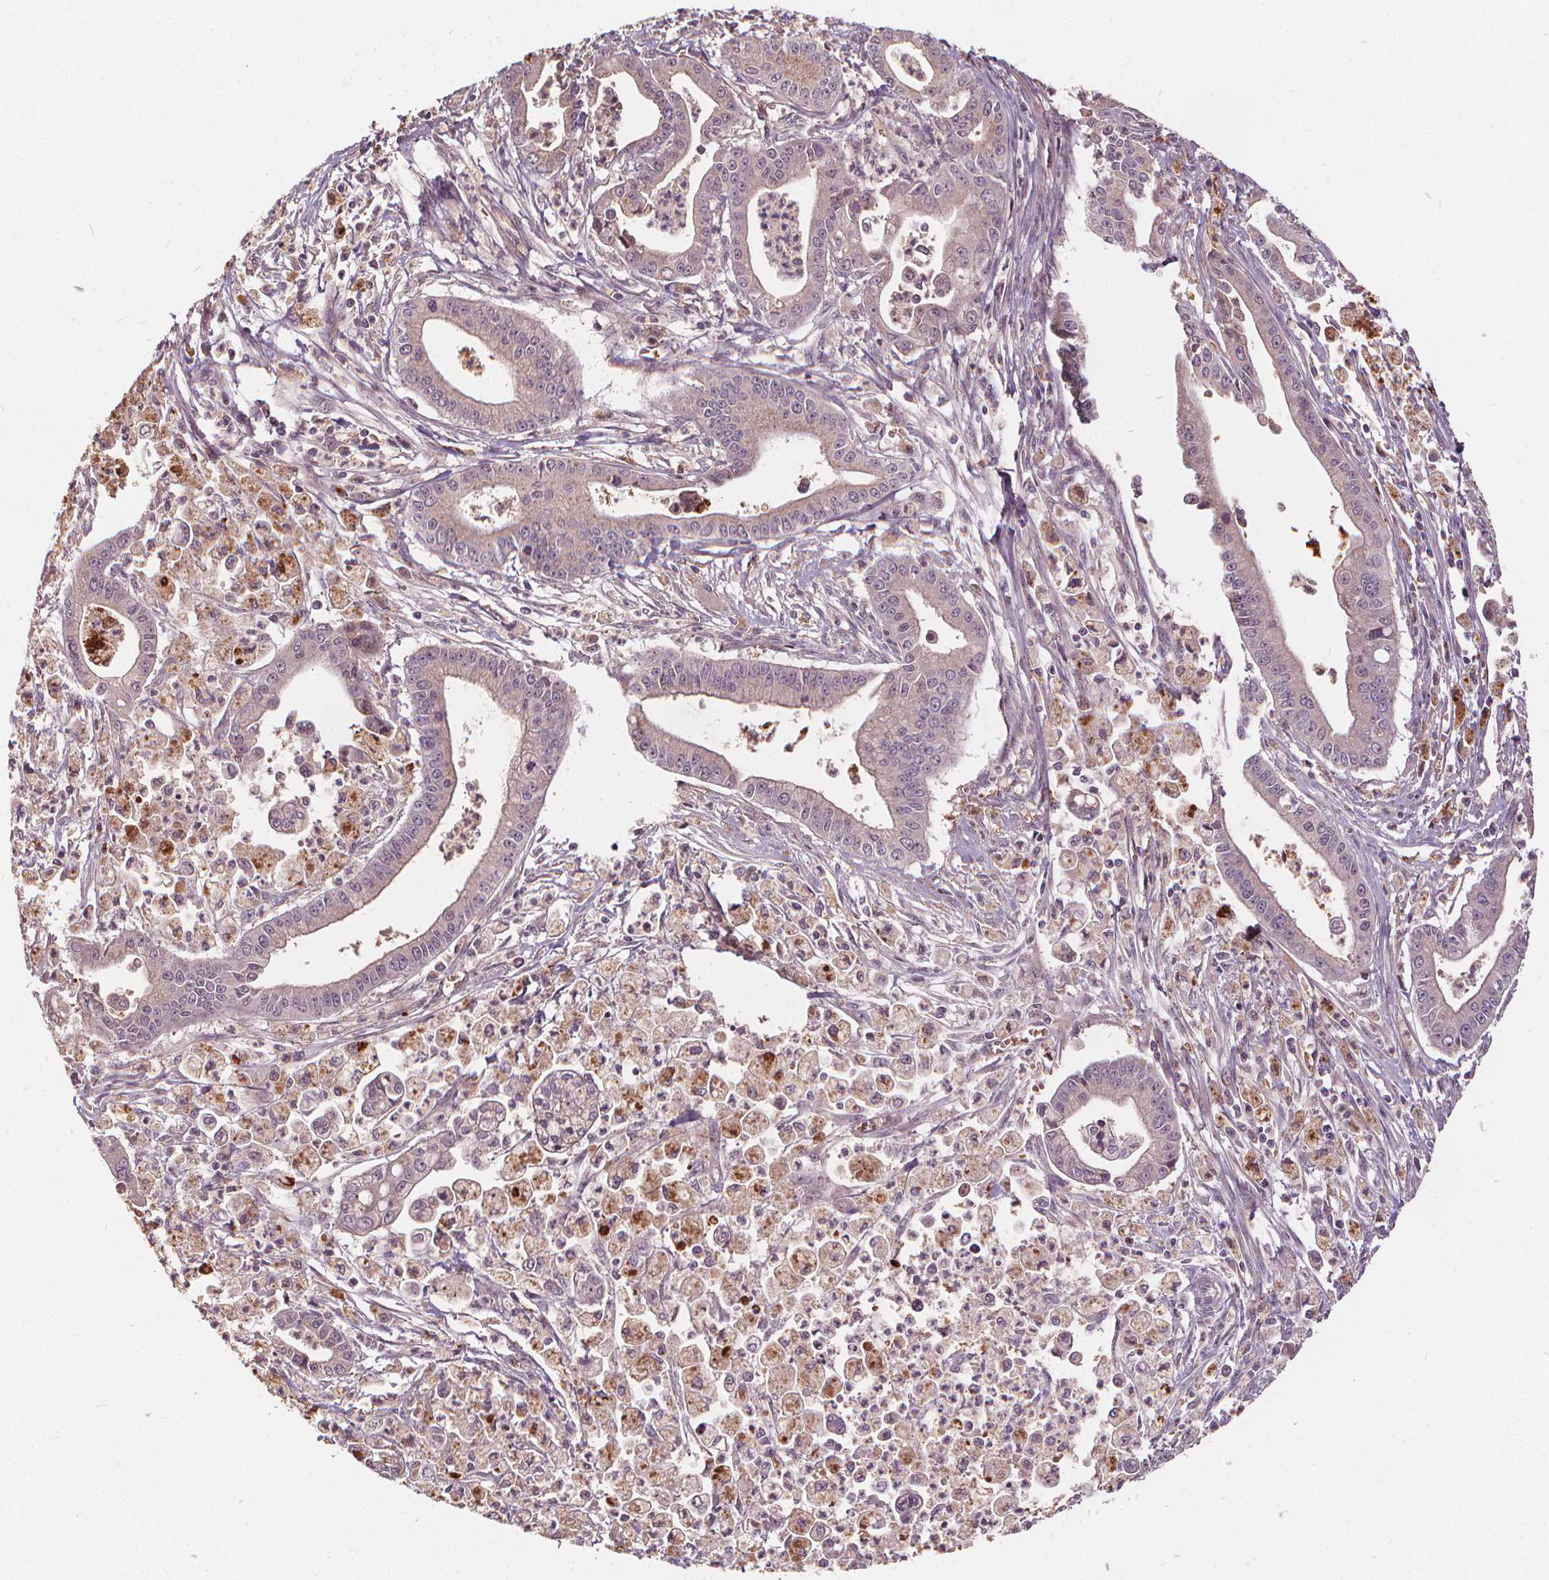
{"staining": {"intensity": "weak", "quantity": "<25%", "location": "cytoplasmic/membranous"}, "tissue": "pancreatic cancer", "cell_type": "Tumor cells", "image_type": "cancer", "snomed": [{"axis": "morphology", "description": "Adenocarcinoma, NOS"}, {"axis": "topography", "description": "Pancreas"}], "caption": "IHC micrograph of neoplastic tissue: adenocarcinoma (pancreatic) stained with DAB shows no significant protein expression in tumor cells.", "gene": "IPO13", "patient": {"sex": "female", "age": 65}}